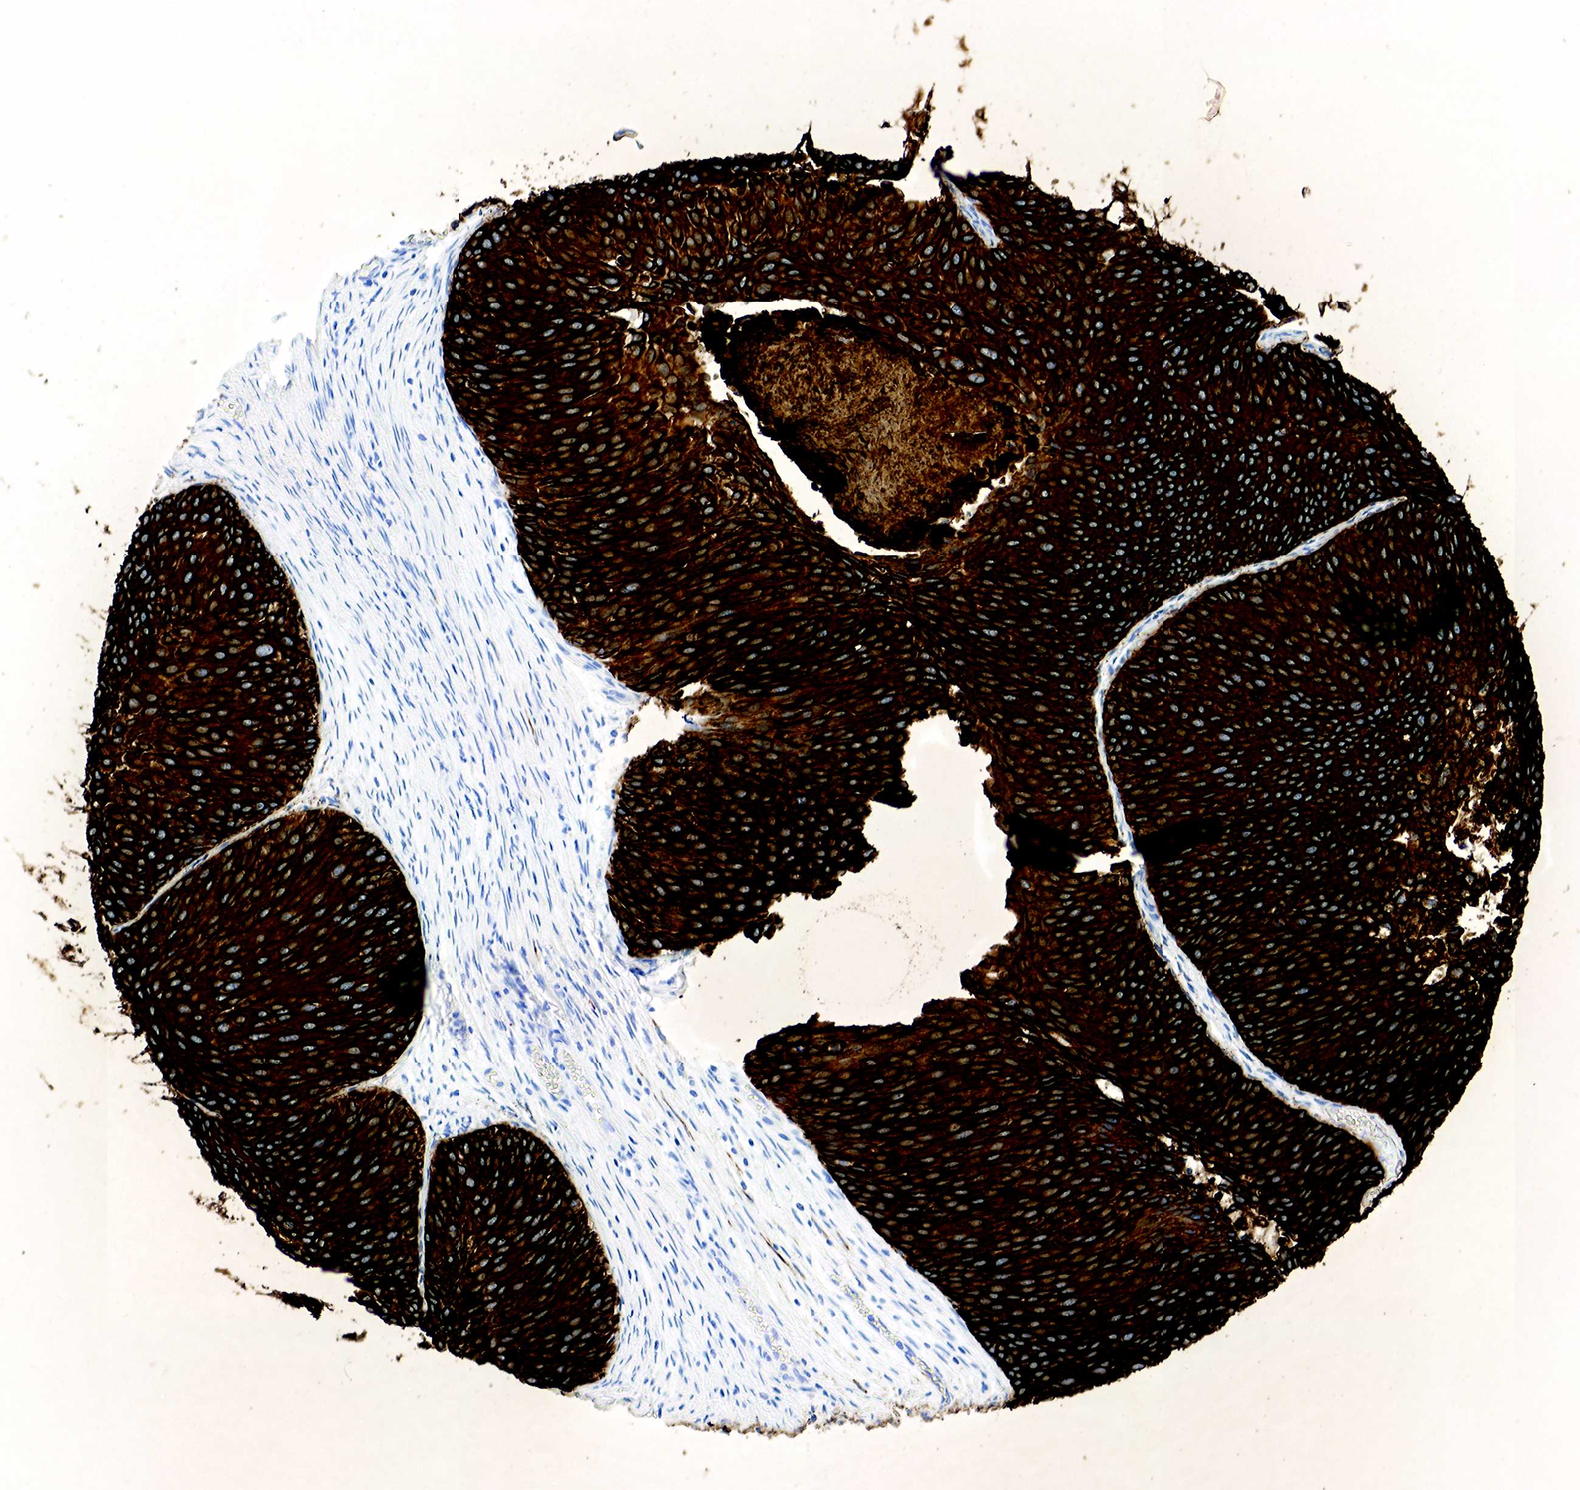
{"staining": {"intensity": "strong", "quantity": ">75%", "location": "cytoplasmic/membranous"}, "tissue": "urothelial cancer", "cell_type": "Tumor cells", "image_type": "cancer", "snomed": [{"axis": "morphology", "description": "Urothelial carcinoma, Low grade"}, {"axis": "topography", "description": "Urinary bladder"}], "caption": "About >75% of tumor cells in low-grade urothelial carcinoma exhibit strong cytoplasmic/membranous protein expression as visualized by brown immunohistochemical staining.", "gene": "KRT7", "patient": {"sex": "male", "age": 84}}